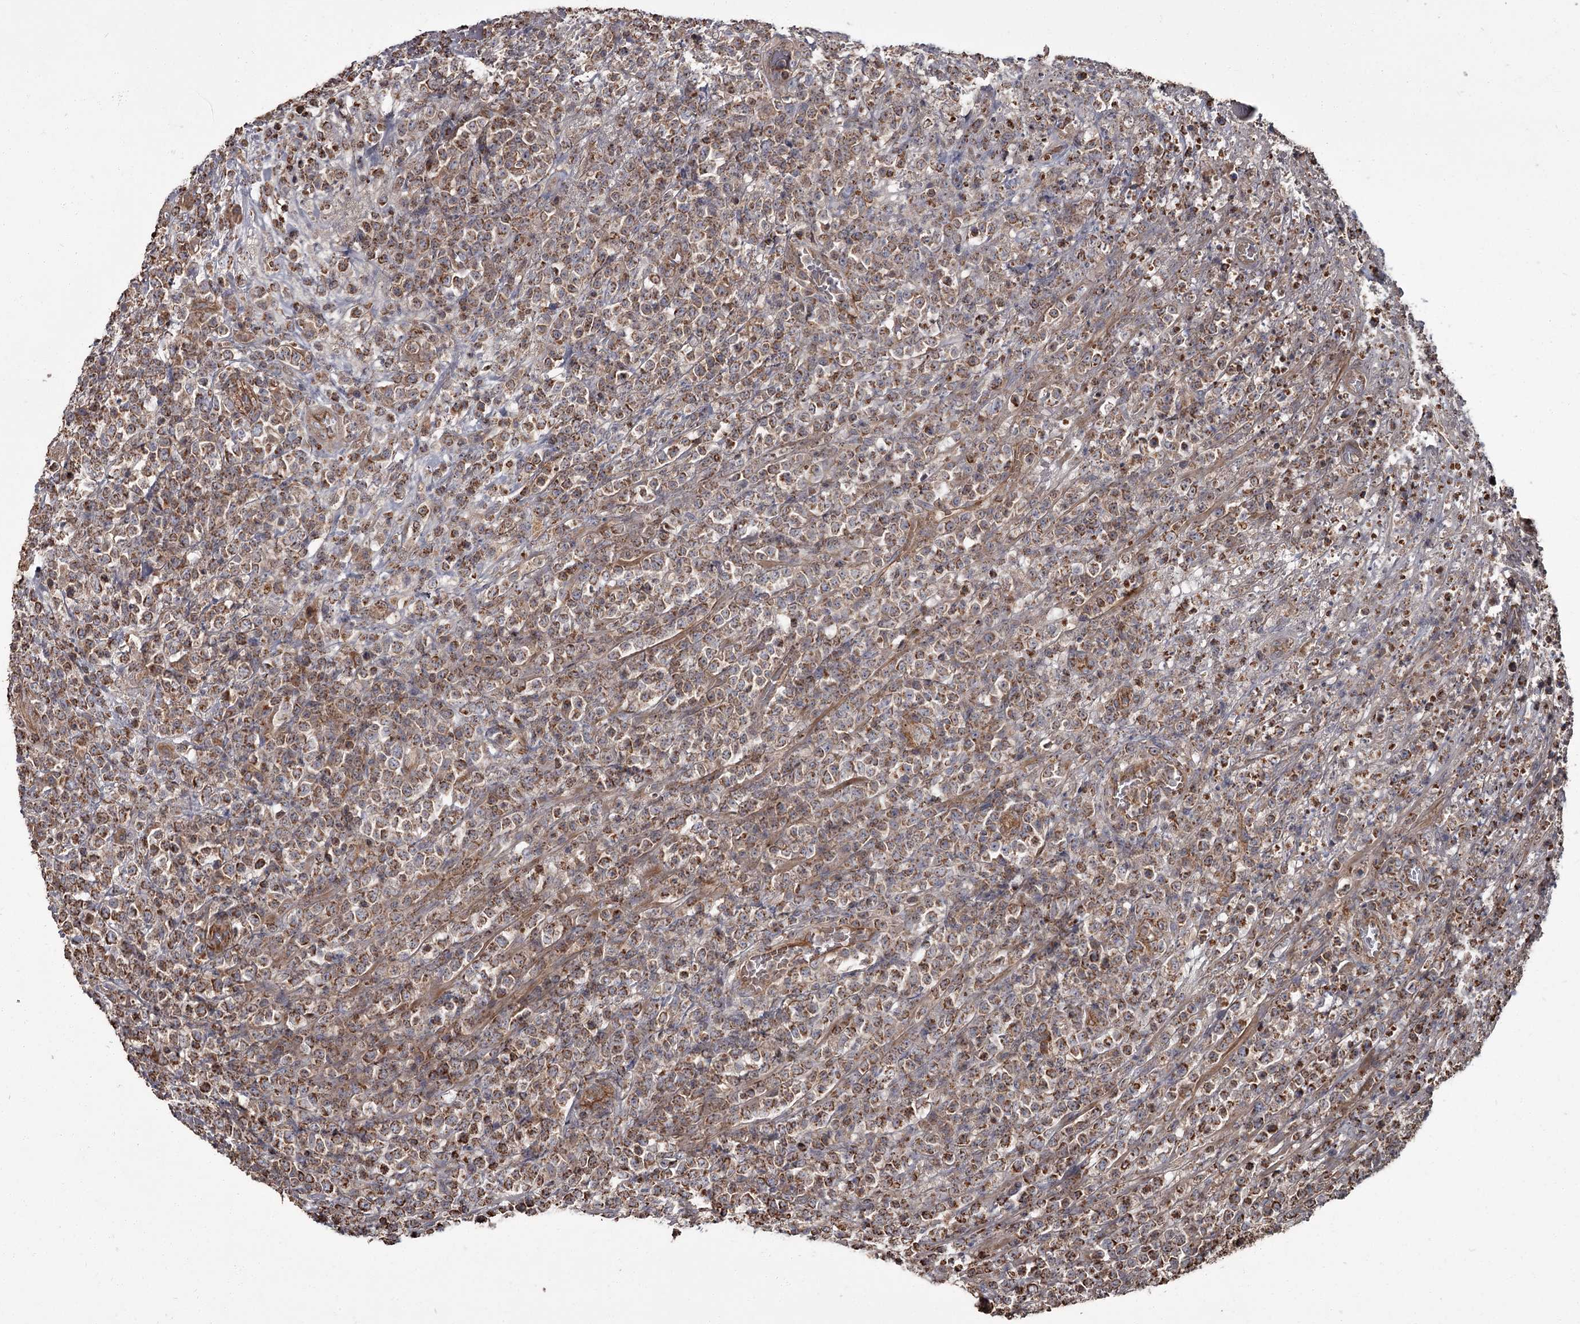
{"staining": {"intensity": "strong", "quantity": ">75%", "location": "cytoplasmic/membranous"}, "tissue": "lymphoma", "cell_type": "Tumor cells", "image_type": "cancer", "snomed": [{"axis": "morphology", "description": "Malignant lymphoma, non-Hodgkin's type, High grade"}, {"axis": "topography", "description": "Colon"}], "caption": "Protein staining demonstrates strong cytoplasmic/membranous expression in about >75% of tumor cells in high-grade malignant lymphoma, non-Hodgkin's type. (Brightfield microscopy of DAB IHC at high magnification).", "gene": "THAP9", "patient": {"sex": "female", "age": 53}}